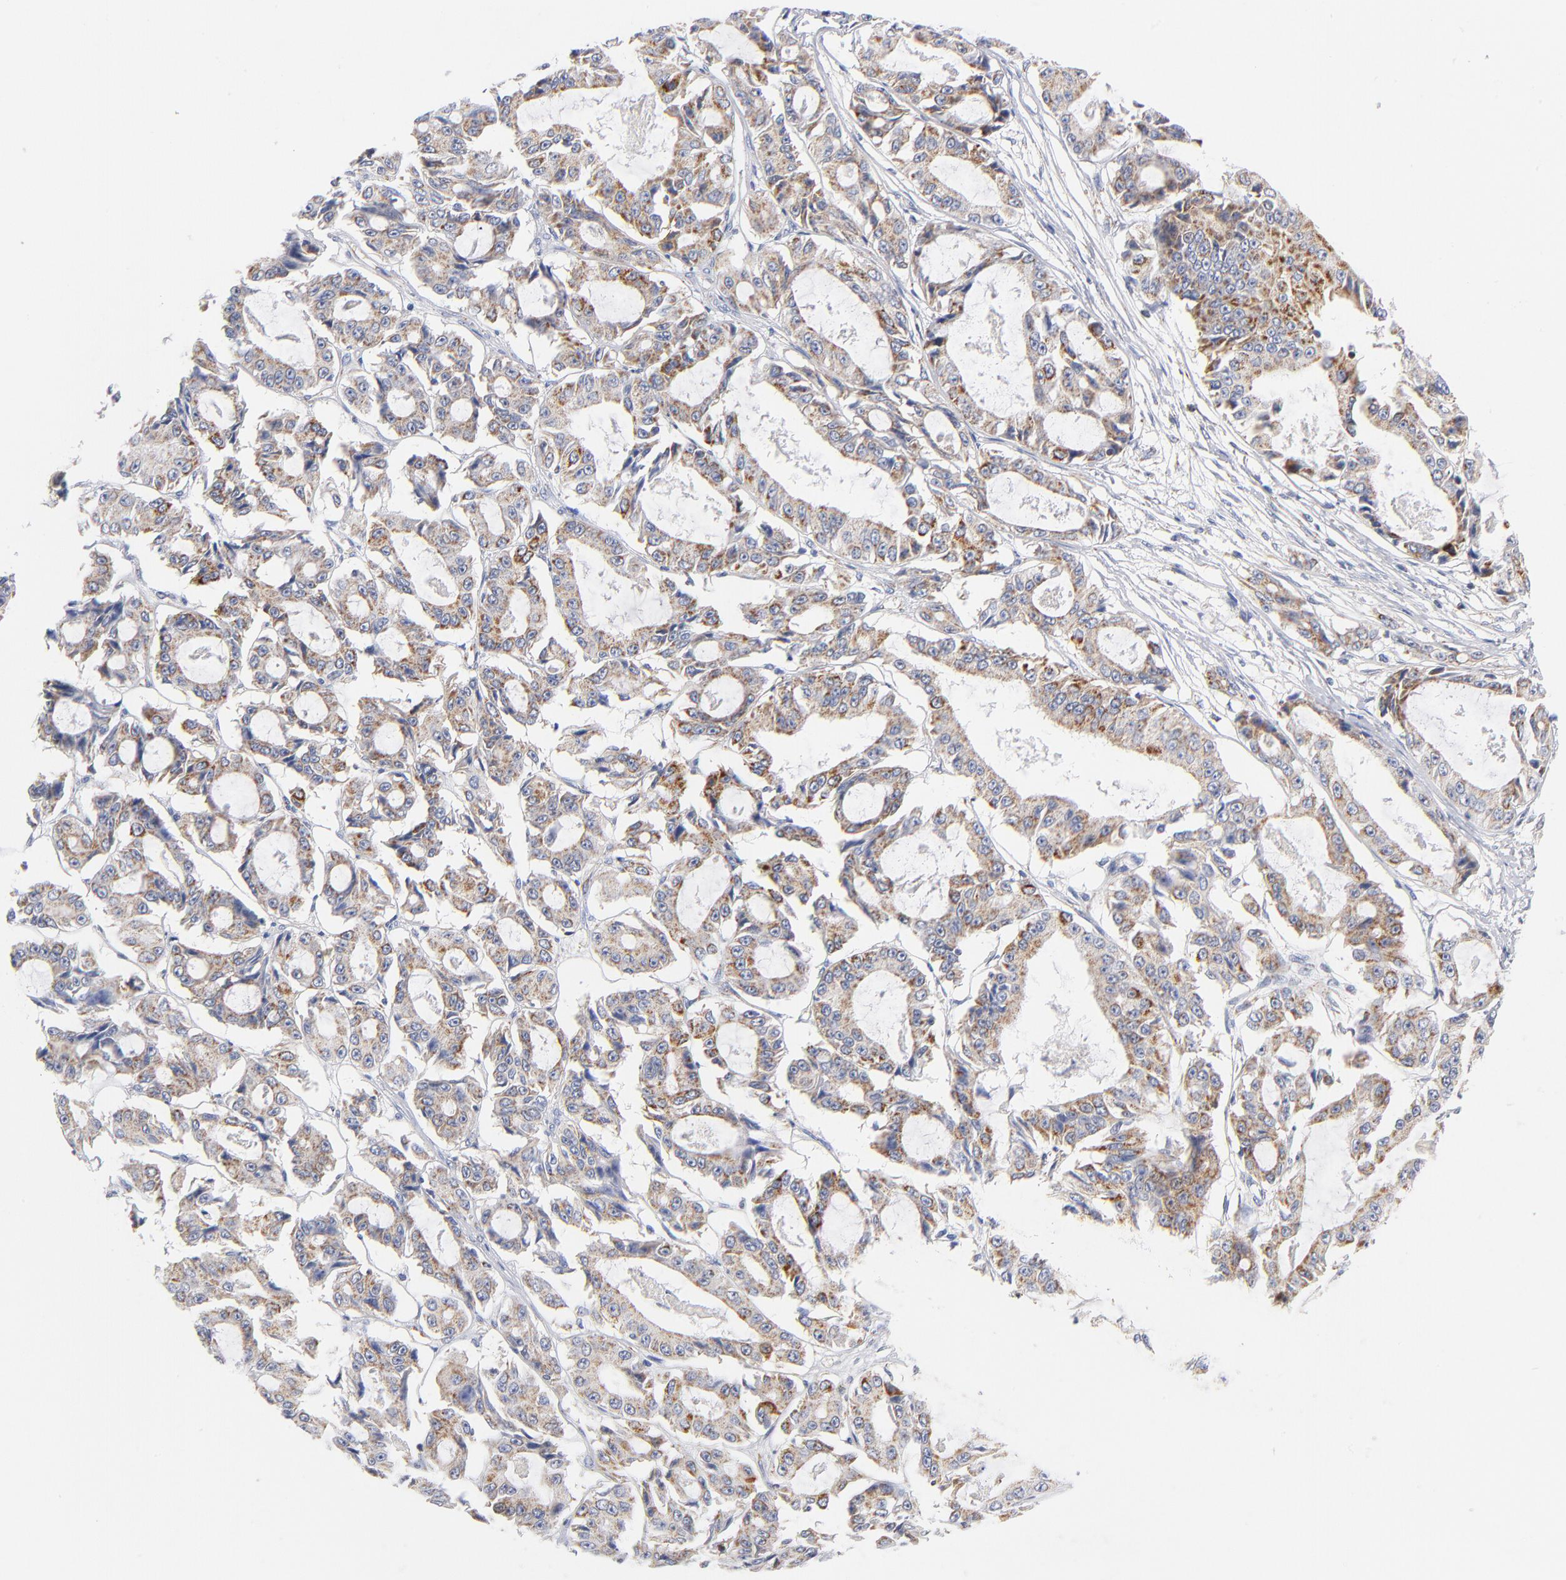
{"staining": {"intensity": "moderate", "quantity": ">75%", "location": "cytoplasmic/membranous"}, "tissue": "ovarian cancer", "cell_type": "Tumor cells", "image_type": "cancer", "snomed": [{"axis": "morphology", "description": "Carcinoma, endometroid"}, {"axis": "topography", "description": "Ovary"}], "caption": "Ovarian cancer (endometroid carcinoma) was stained to show a protein in brown. There is medium levels of moderate cytoplasmic/membranous positivity in approximately >75% of tumor cells.", "gene": "DLAT", "patient": {"sex": "female", "age": 61}}